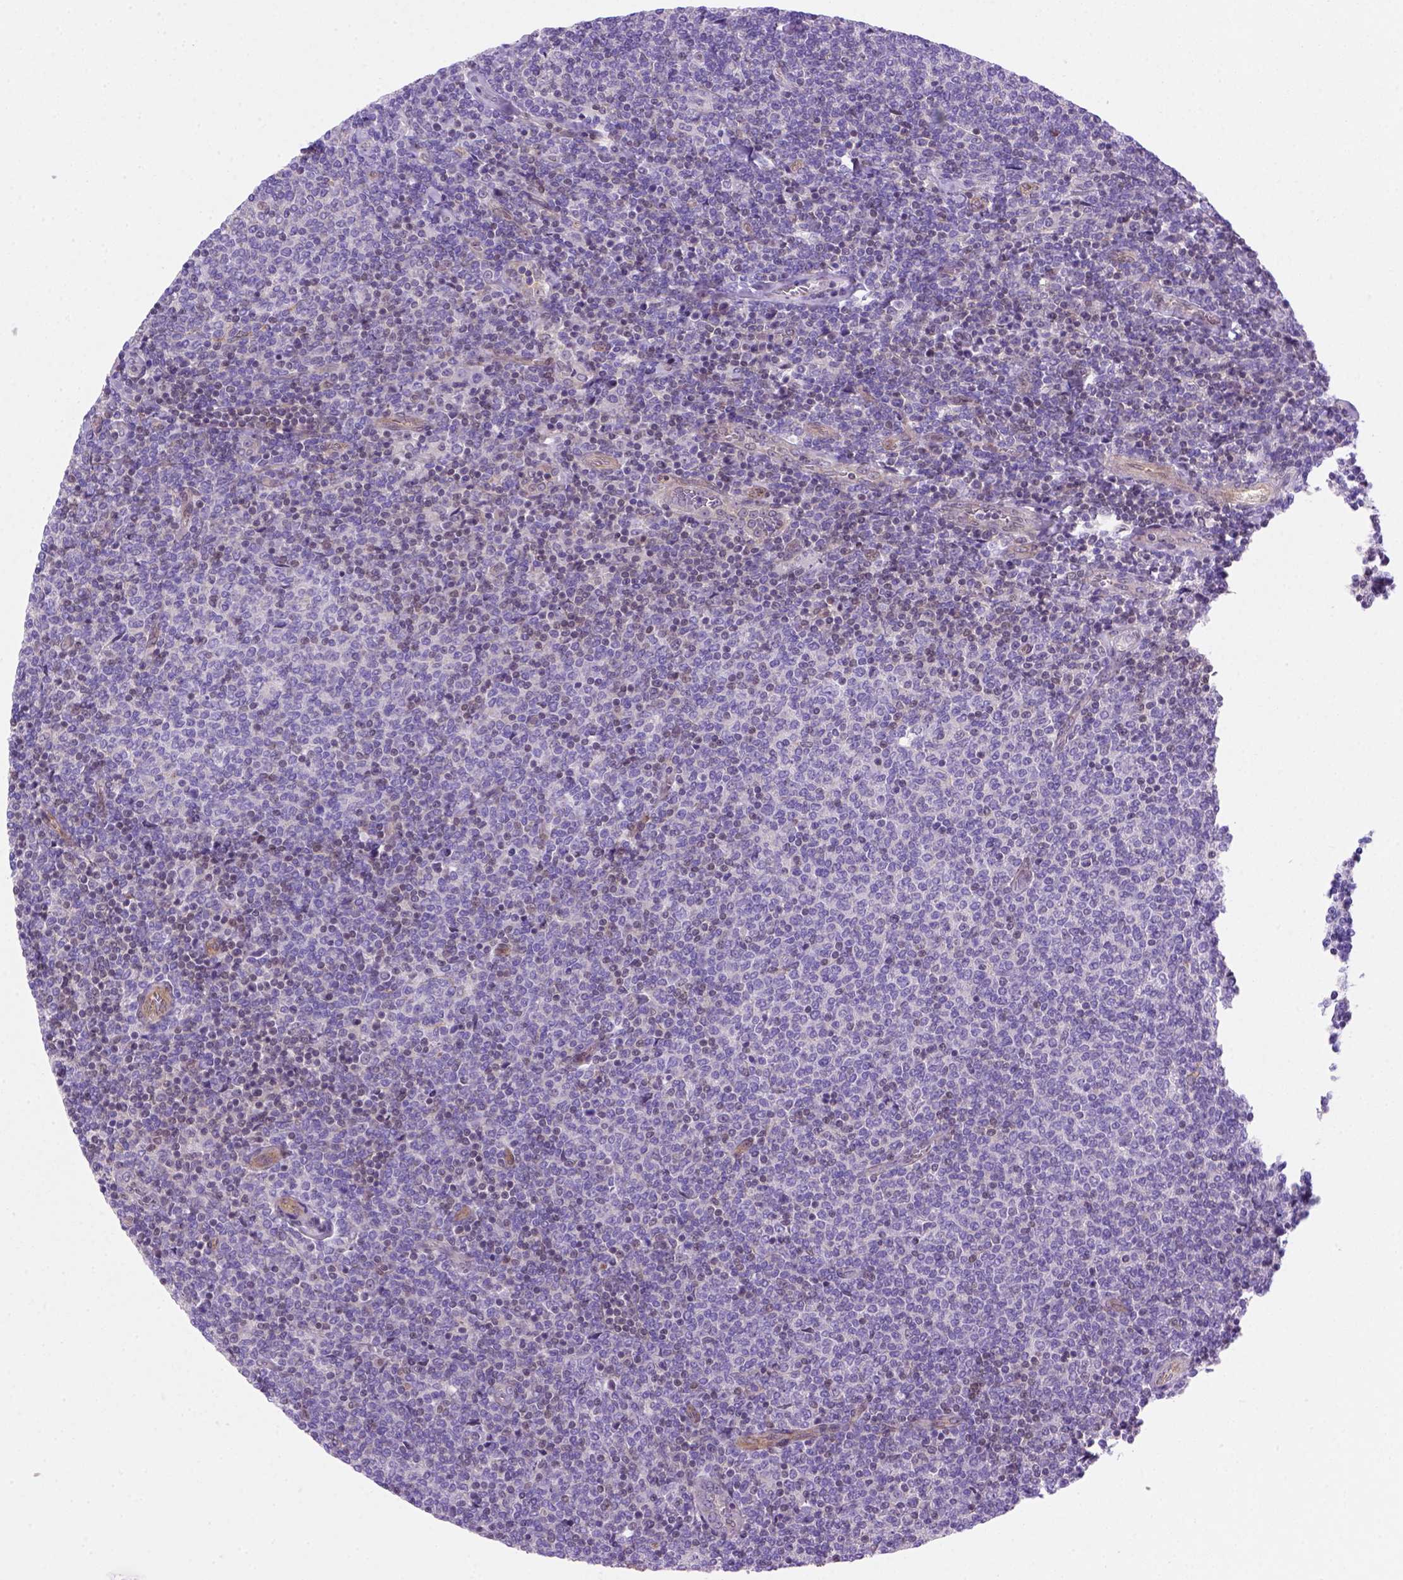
{"staining": {"intensity": "negative", "quantity": "none", "location": "none"}, "tissue": "lymphoma", "cell_type": "Tumor cells", "image_type": "cancer", "snomed": [{"axis": "morphology", "description": "Malignant lymphoma, non-Hodgkin's type, Low grade"}, {"axis": "topography", "description": "Lymph node"}], "caption": "Human low-grade malignant lymphoma, non-Hodgkin's type stained for a protein using IHC shows no expression in tumor cells.", "gene": "MGMT", "patient": {"sex": "male", "age": 52}}